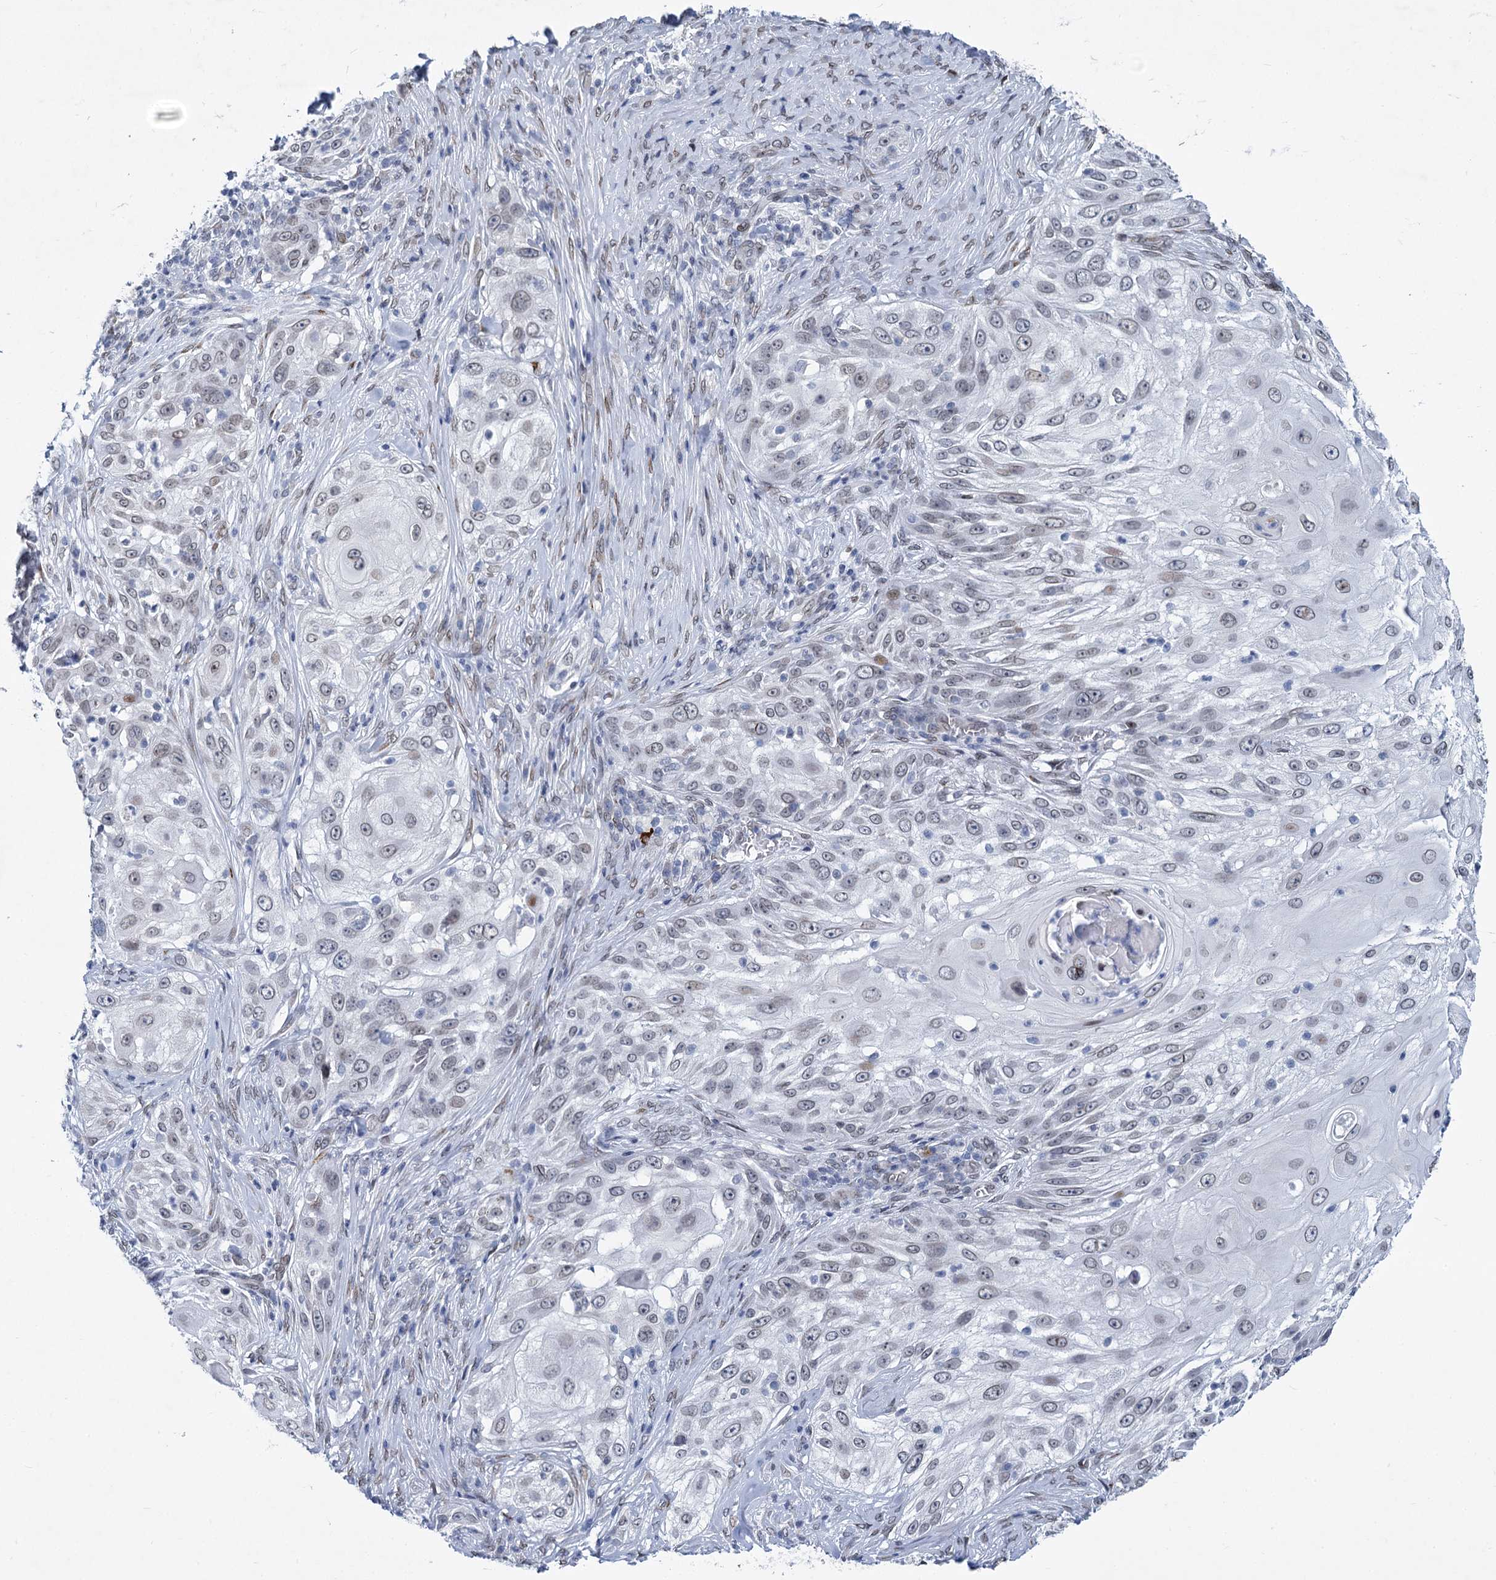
{"staining": {"intensity": "weak", "quantity": "<25%", "location": "nuclear"}, "tissue": "skin cancer", "cell_type": "Tumor cells", "image_type": "cancer", "snomed": [{"axis": "morphology", "description": "Squamous cell carcinoma, NOS"}, {"axis": "topography", "description": "Skin"}], "caption": "This is an IHC photomicrograph of skin squamous cell carcinoma. There is no staining in tumor cells.", "gene": "PRSS35", "patient": {"sex": "female", "age": 44}}